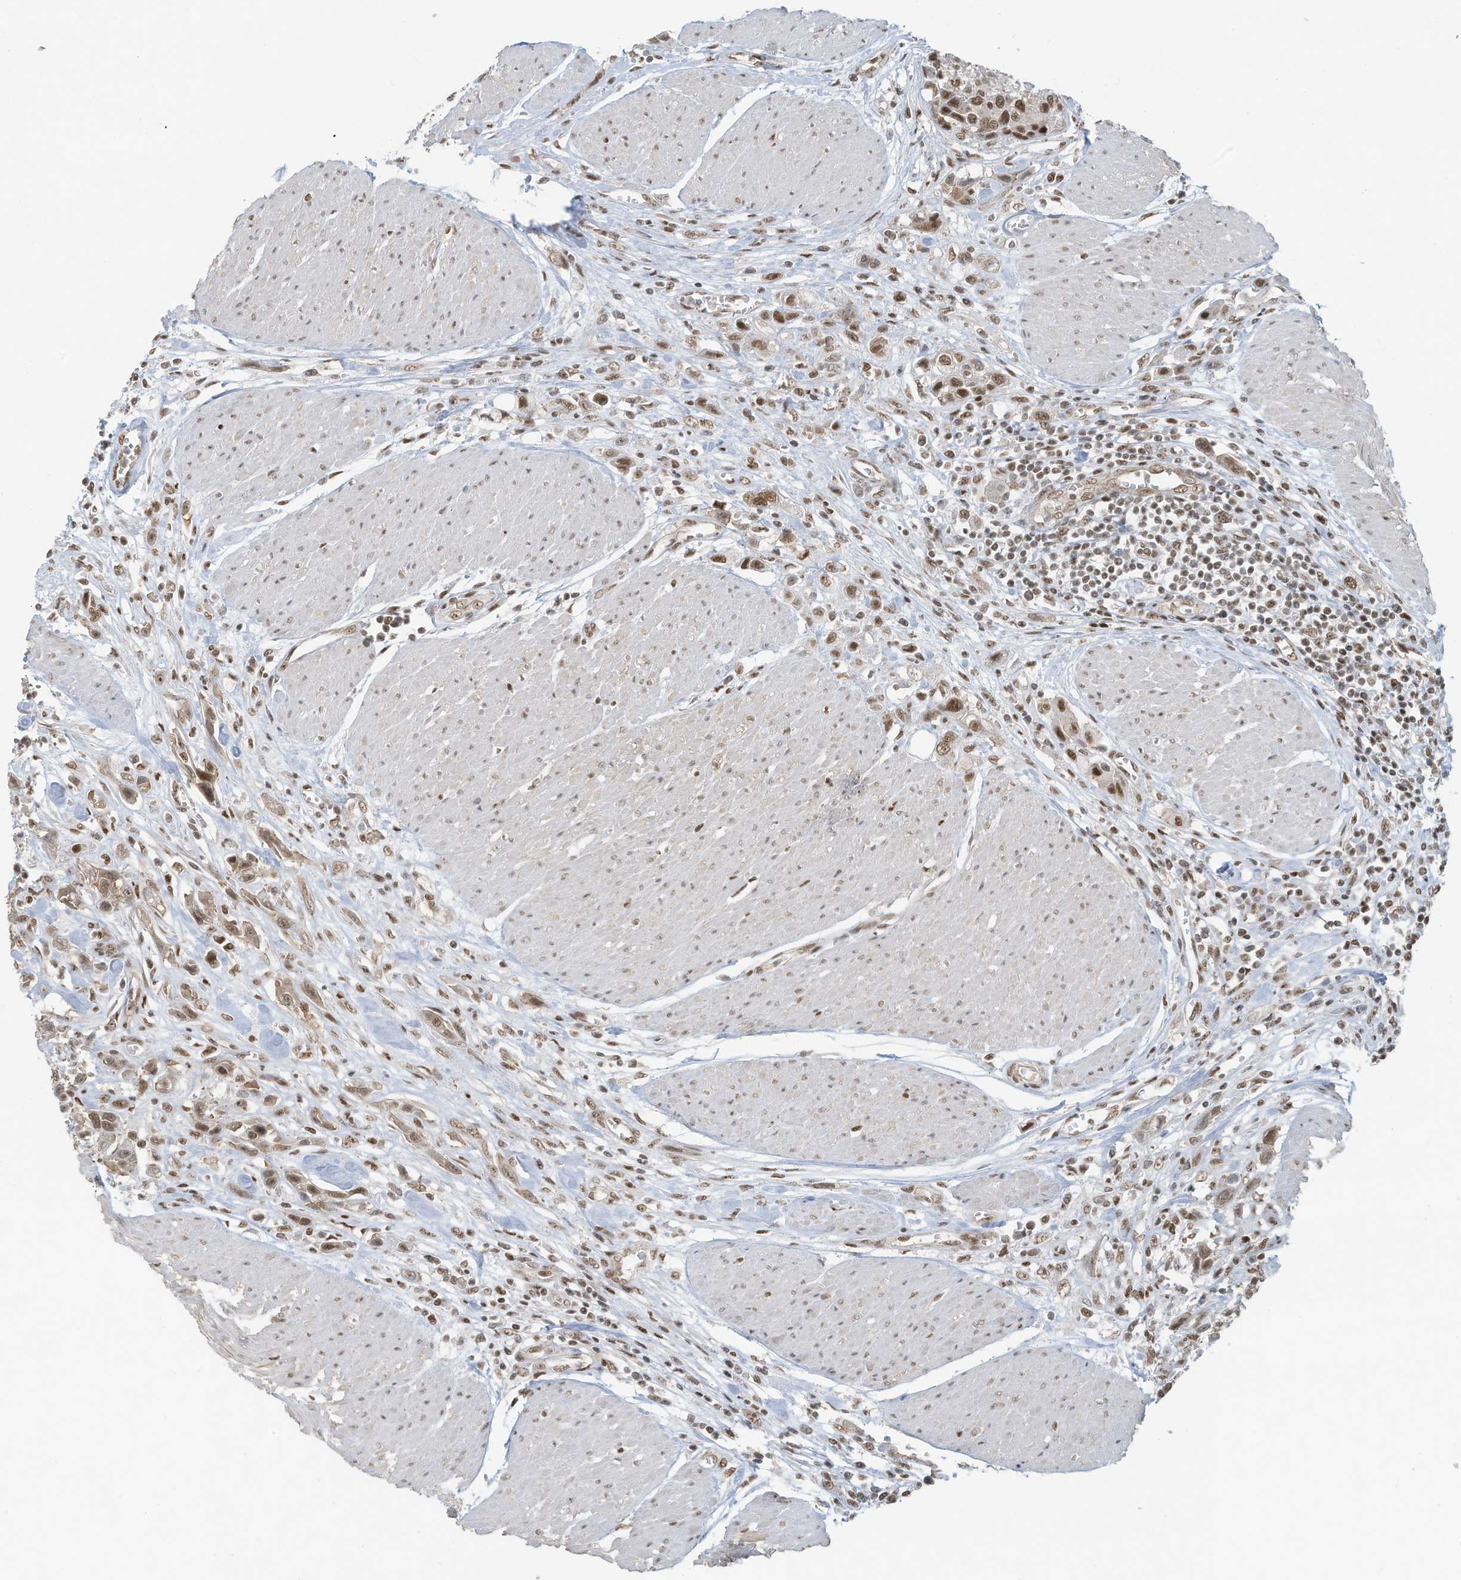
{"staining": {"intensity": "moderate", "quantity": ">75%", "location": "nuclear"}, "tissue": "urothelial cancer", "cell_type": "Tumor cells", "image_type": "cancer", "snomed": [{"axis": "morphology", "description": "Urothelial carcinoma, High grade"}, {"axis": "topography", "description": "Urinary bladder"}], "caption": "Moderate nuclear staining is appreciated in about >75% of tumor cells in urothelial carcinoma (high-grade).", "gene": "DBR1", "patient": {"sex": "male", "age": 50}}